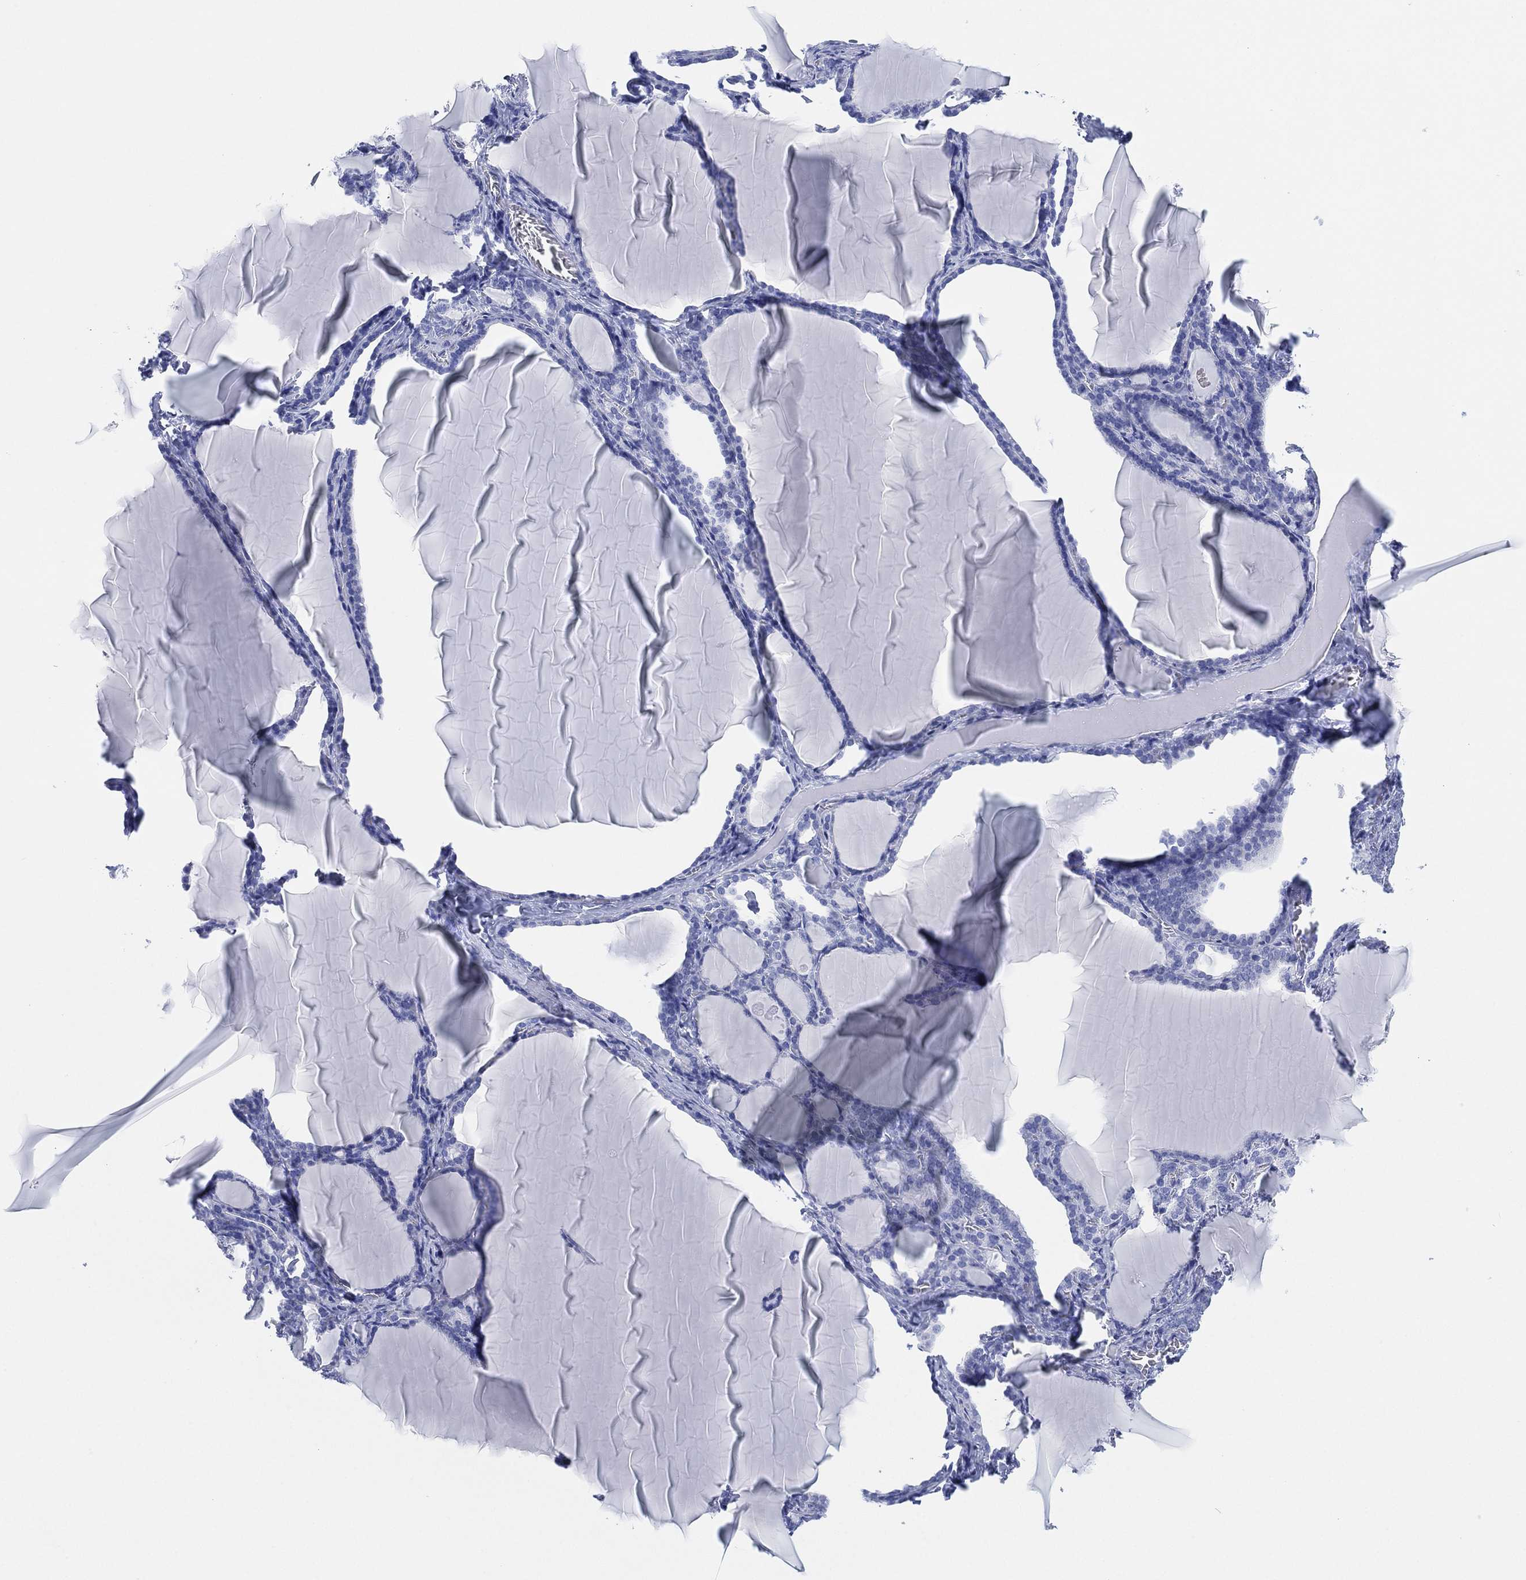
{"staining": {"intensity": "negative", "quantity": "none", "location": "none"}, "tissue": "thyroid gland", "cell_type": "Glandular cells", "image_type": "normal", "snomed": [{"axis": "morphology", "description": "Normal tissue, NOS"}, {"axis": "morphology", "description": "Hyperplasia, NOS"}, {"axis": "topography", "description": "Thyroid gland"}], "caption": "Immunohistochemistry (IHC) micrograph of normal thyroid gland: thyroid gland stained with DAB (3,3'-diaminobenzidine) shows no significant protein positivity in glandular cells.", "gene": "SLC9C2", "patient": {"sex": "female", "age": 27}}